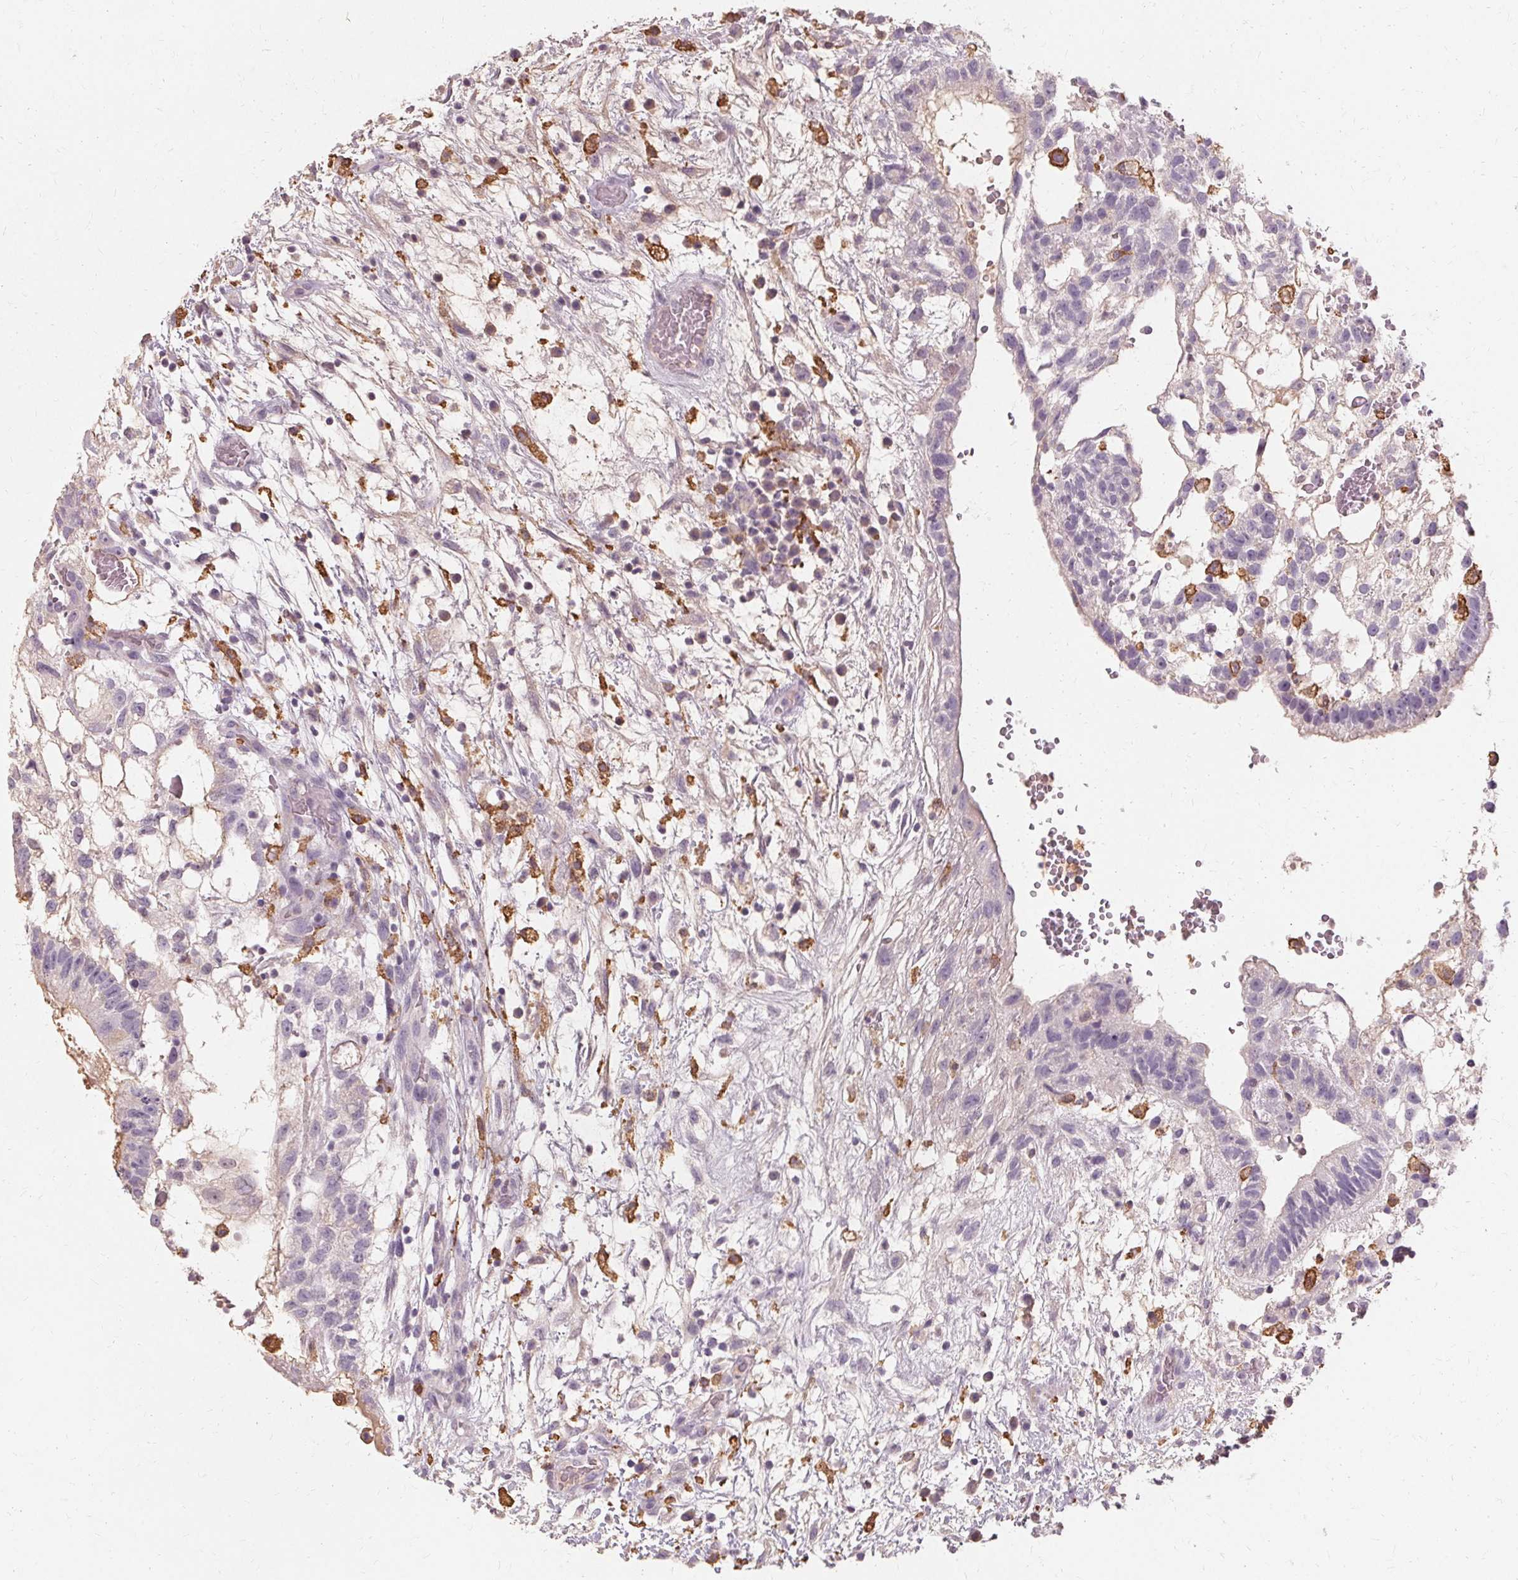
{"staining": {"intensity": "negative", "quantity": "none", "location": "none"}, "tissue": "testis cancer", "cell_type": "Tumor cells", "image_type": "cancer", "snomed": [{"axis": "morphology", "description": "Normal tissue, NOS"}, {"axis": "morphology", "description": "Carcinoma, Embryonal, NOS"}, {"axis": "topography", "description": "Testis"}], "caption": "This micrograph is of embryonal carcinoma (testis) stained with immunohistochemistry to label a protein in brown with the nuclei are counter-stained blue. There is no positivity in tumor cells.", "gene": "IFNGR1", "patient": {"sex": "male", "age": 32}}